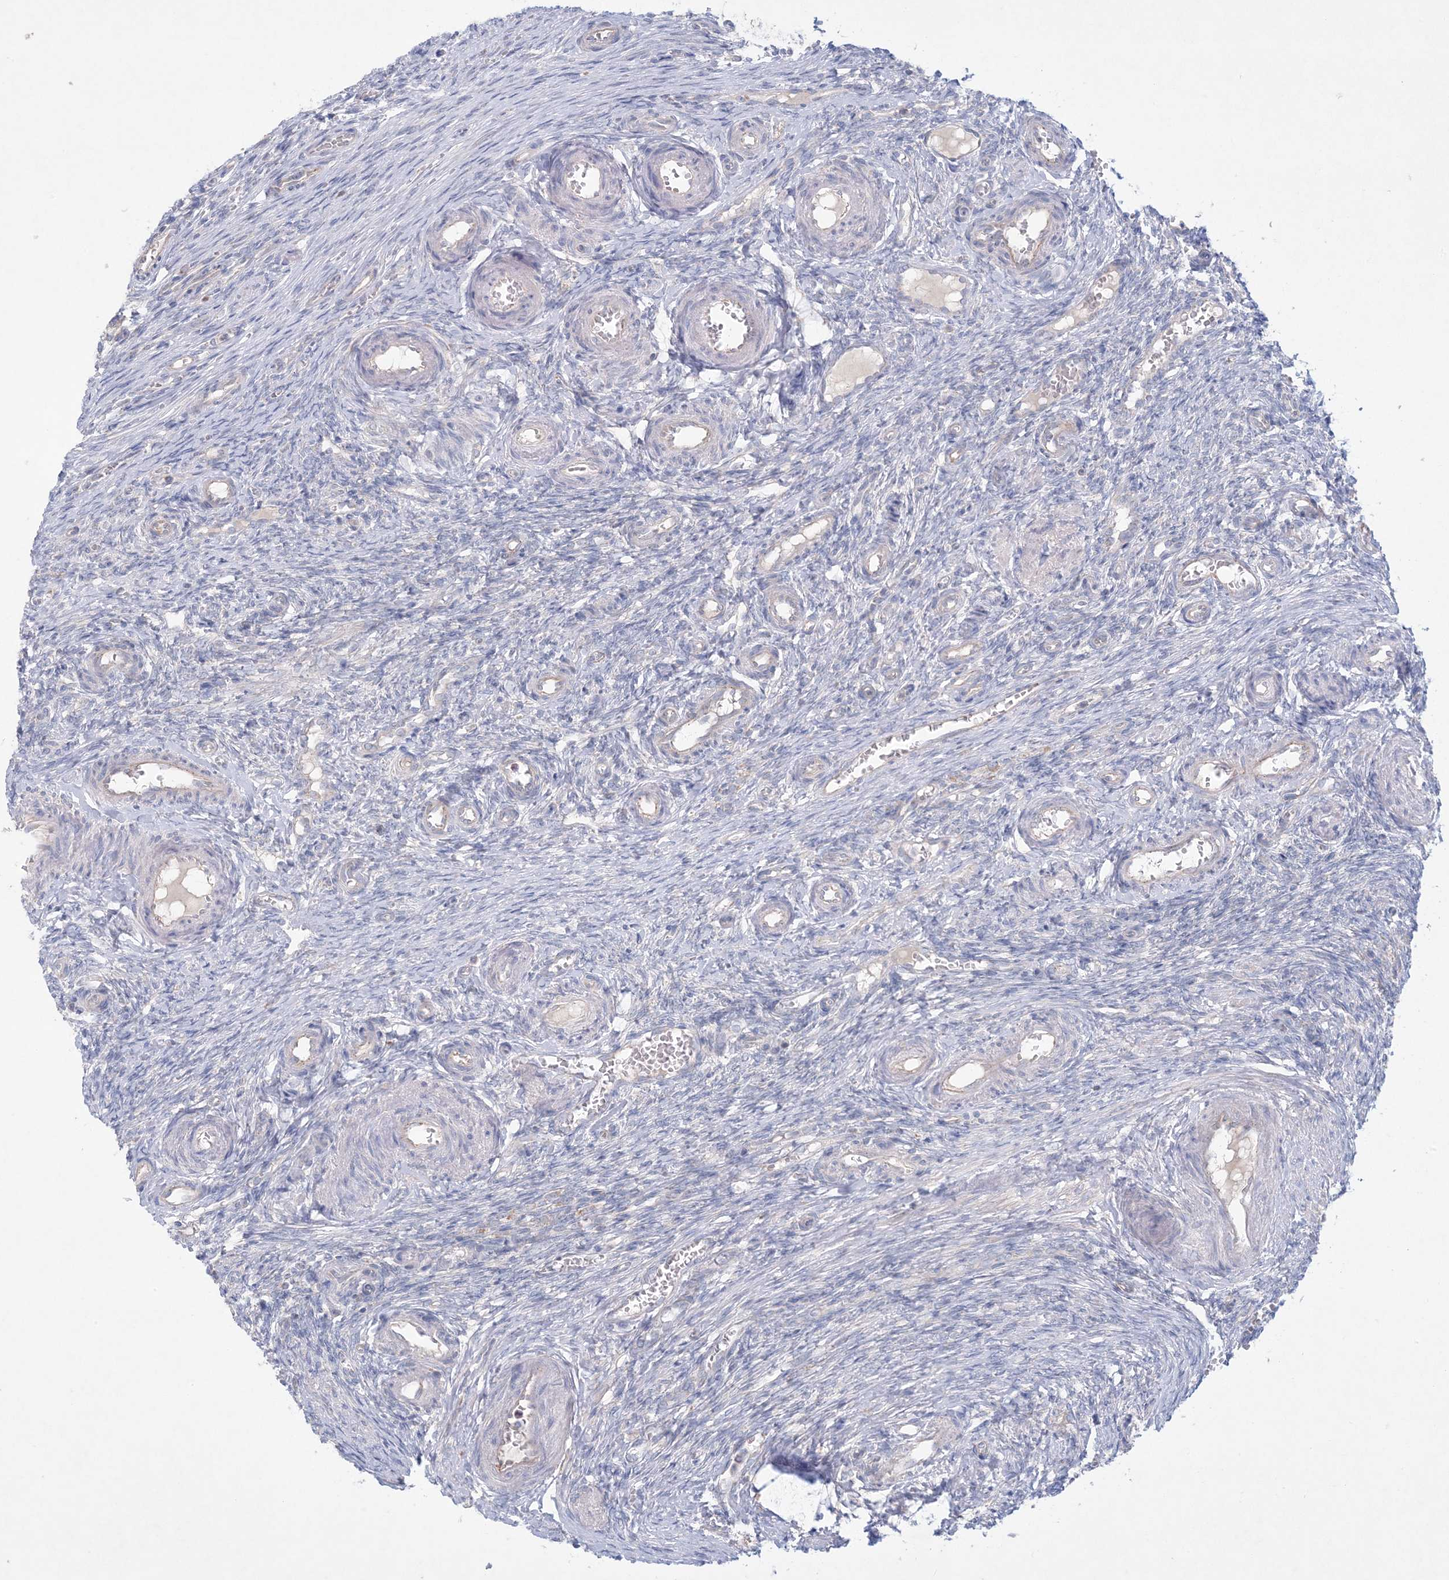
{"staining": {"intensity": "negative", "quantity": "none", "location": "none"}, "tissue": "ovary", "cell_type": "Ovarian stroma cells", "image_type": "normal", "snomed": [{"axis": "morphology", "description": "Adenocarcinoma, NOS"}, {"axis": "topography", "description": "Endometrium"}], "caption": "Micrograph shows no protein positivity in ovarian stroma cells of normal ovary. (DAB immunohistochemistry visualized using brightfield microscopy, high magnification).", "gene": "KCTD6", "patient": {"sex": "female", "age": 32}}